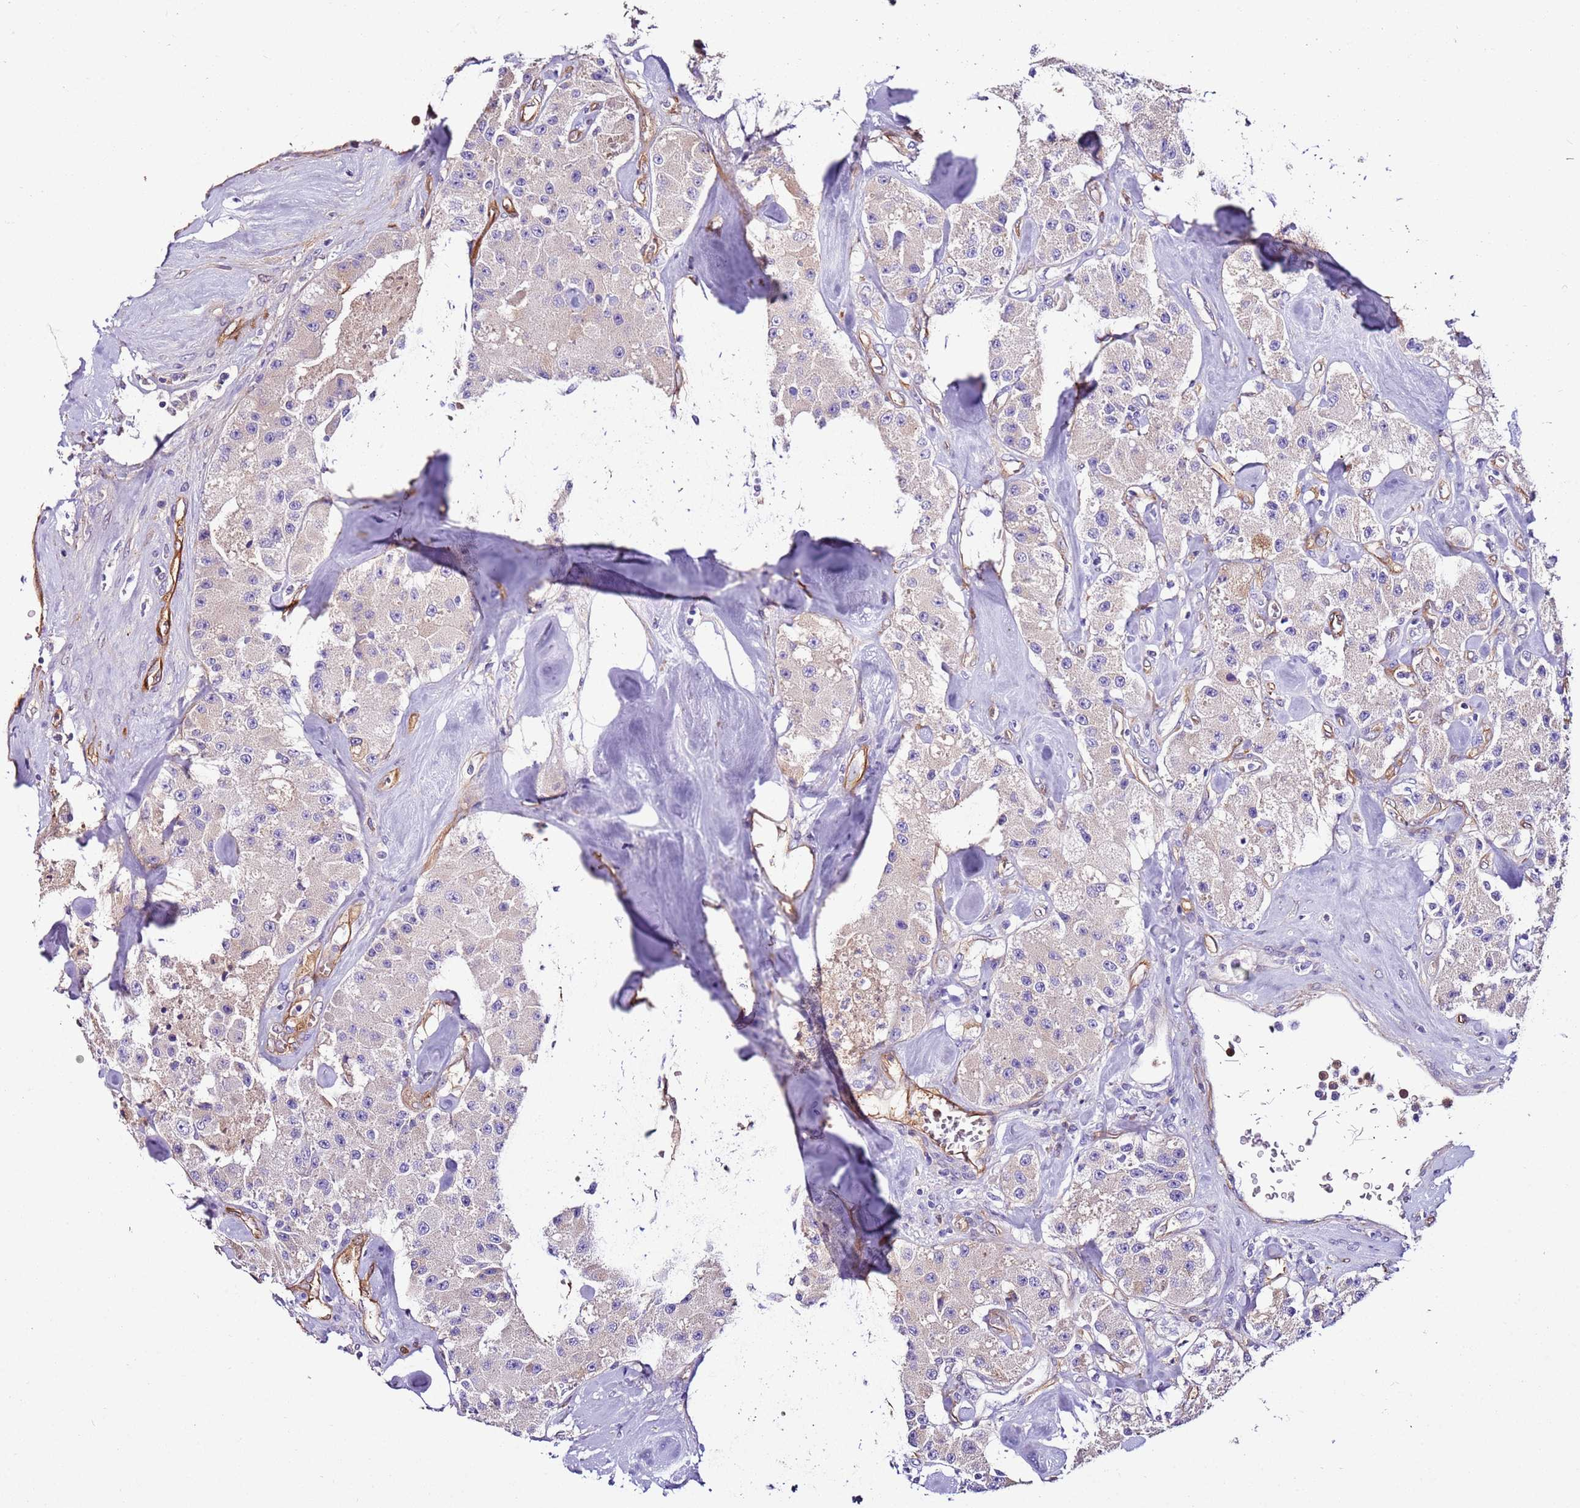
{"staining": {"intensity": "negative", "quantity": "none", "location": "none"}, "tissue": "carcinoid", "cell_type": "Tumor cells", "image_type": "cancer", "snomed": [{"axis": "morphology", "description": "Carcinoid, malignant, NOS"}, {"axis": "topography", "description": "Pancreas"}], "caption": "Tumor cells are negative for protein expression in human carcinoid (malignant). Nuclei are stained in blue.", "gene": "FAM174C", "patient": {"sex": "male", "age": 41}}